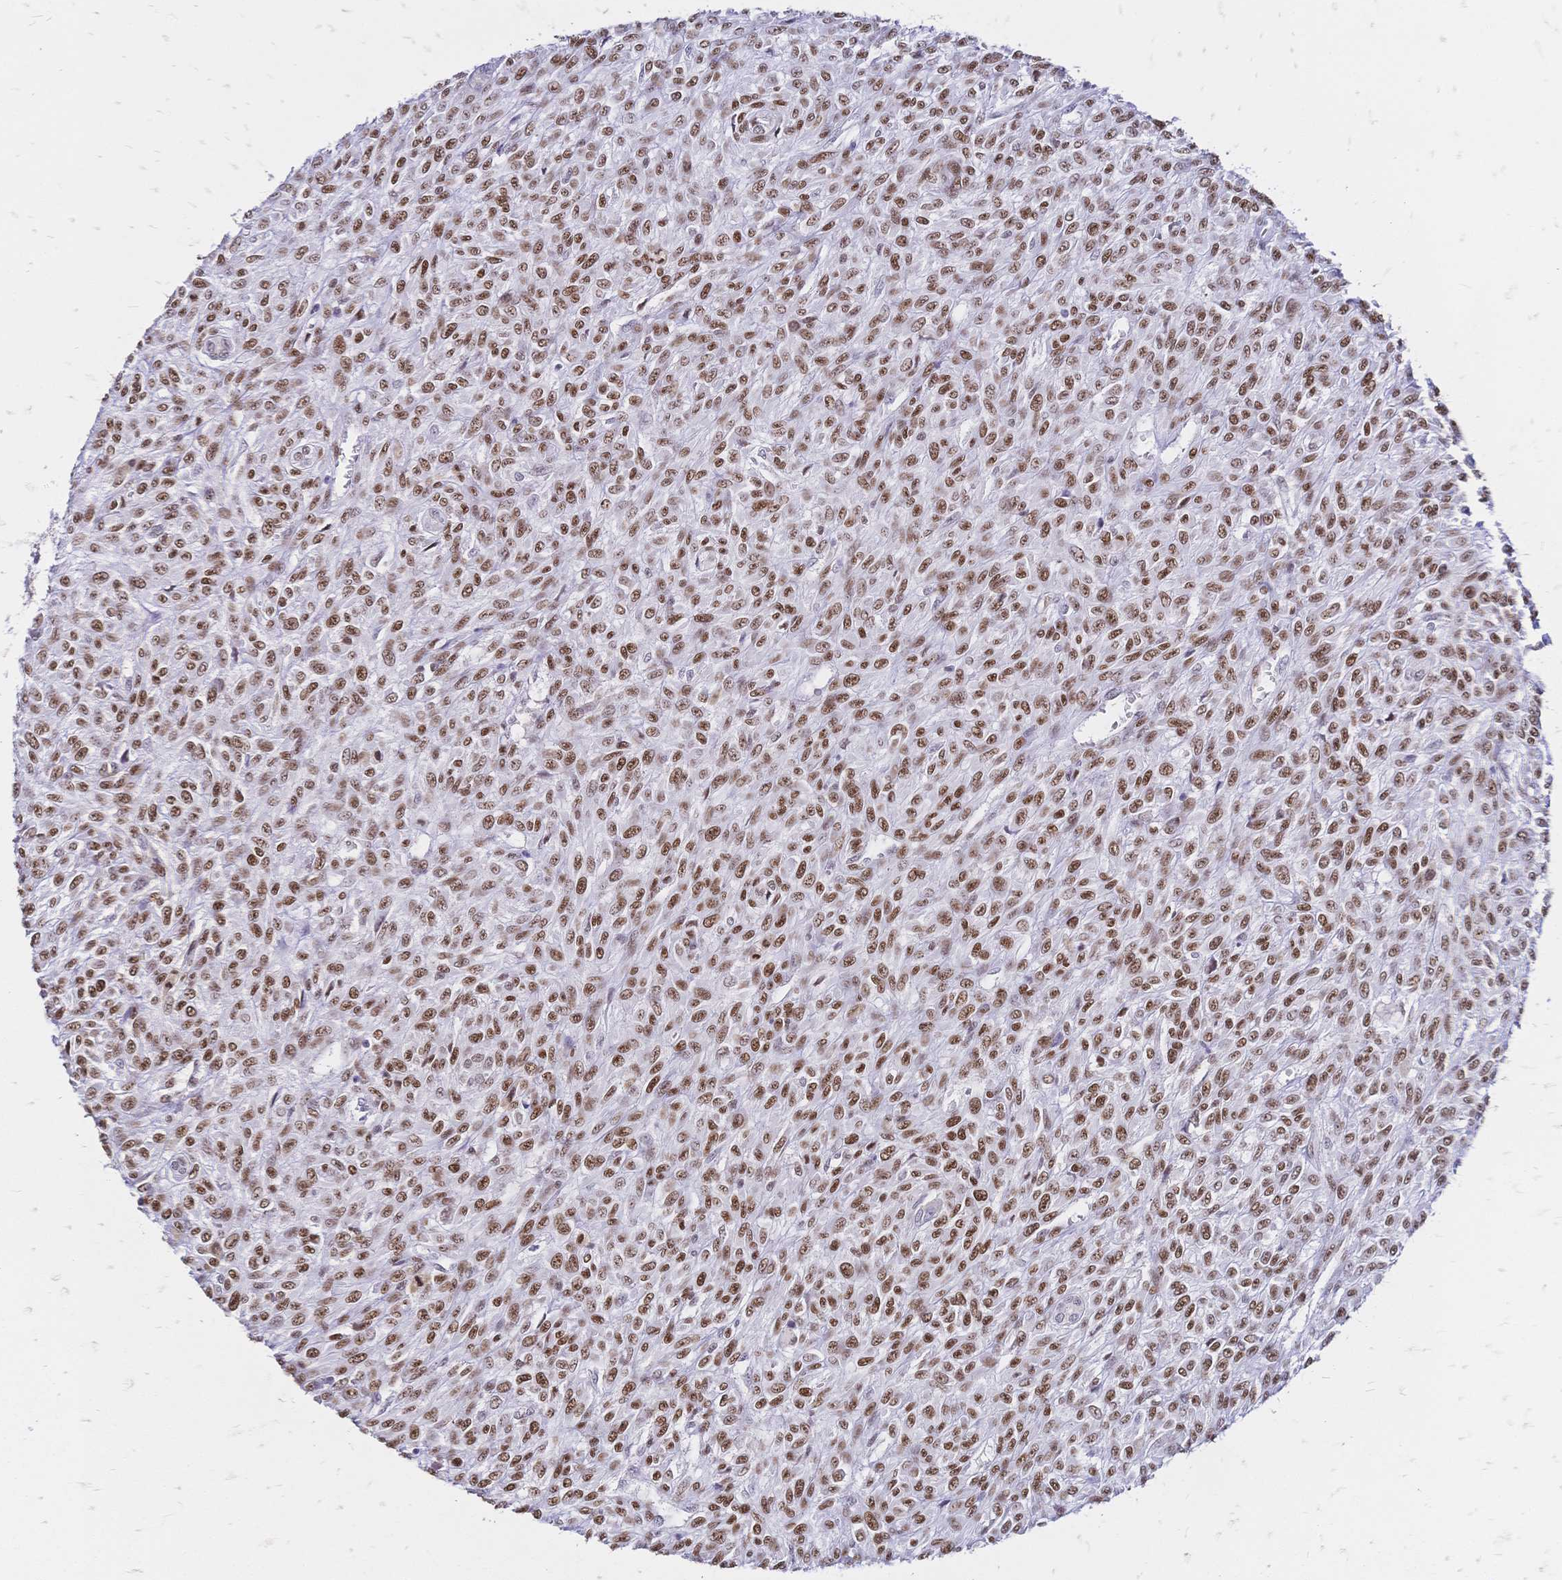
{"staining": {"intensity": "moderate", "quantity": ">75%", "location": "nuclear"}, "tissue": "renal cancer", "cell_type": "Tumor cells", "image_type": "cancer", "snomed": [{"axis": "morphology", "description": "Adenocarcinoma, NOS"}, {"axis": "topography", "description": "Kidney"}], "caption": "Immunohistochemical staining of human adenocarcinoma (renal) exhibits moderate nuclear protein expression in about >75% of tumor cells.", "gene": "NFIC", "patient": {"sex": "male", "age": 58}}